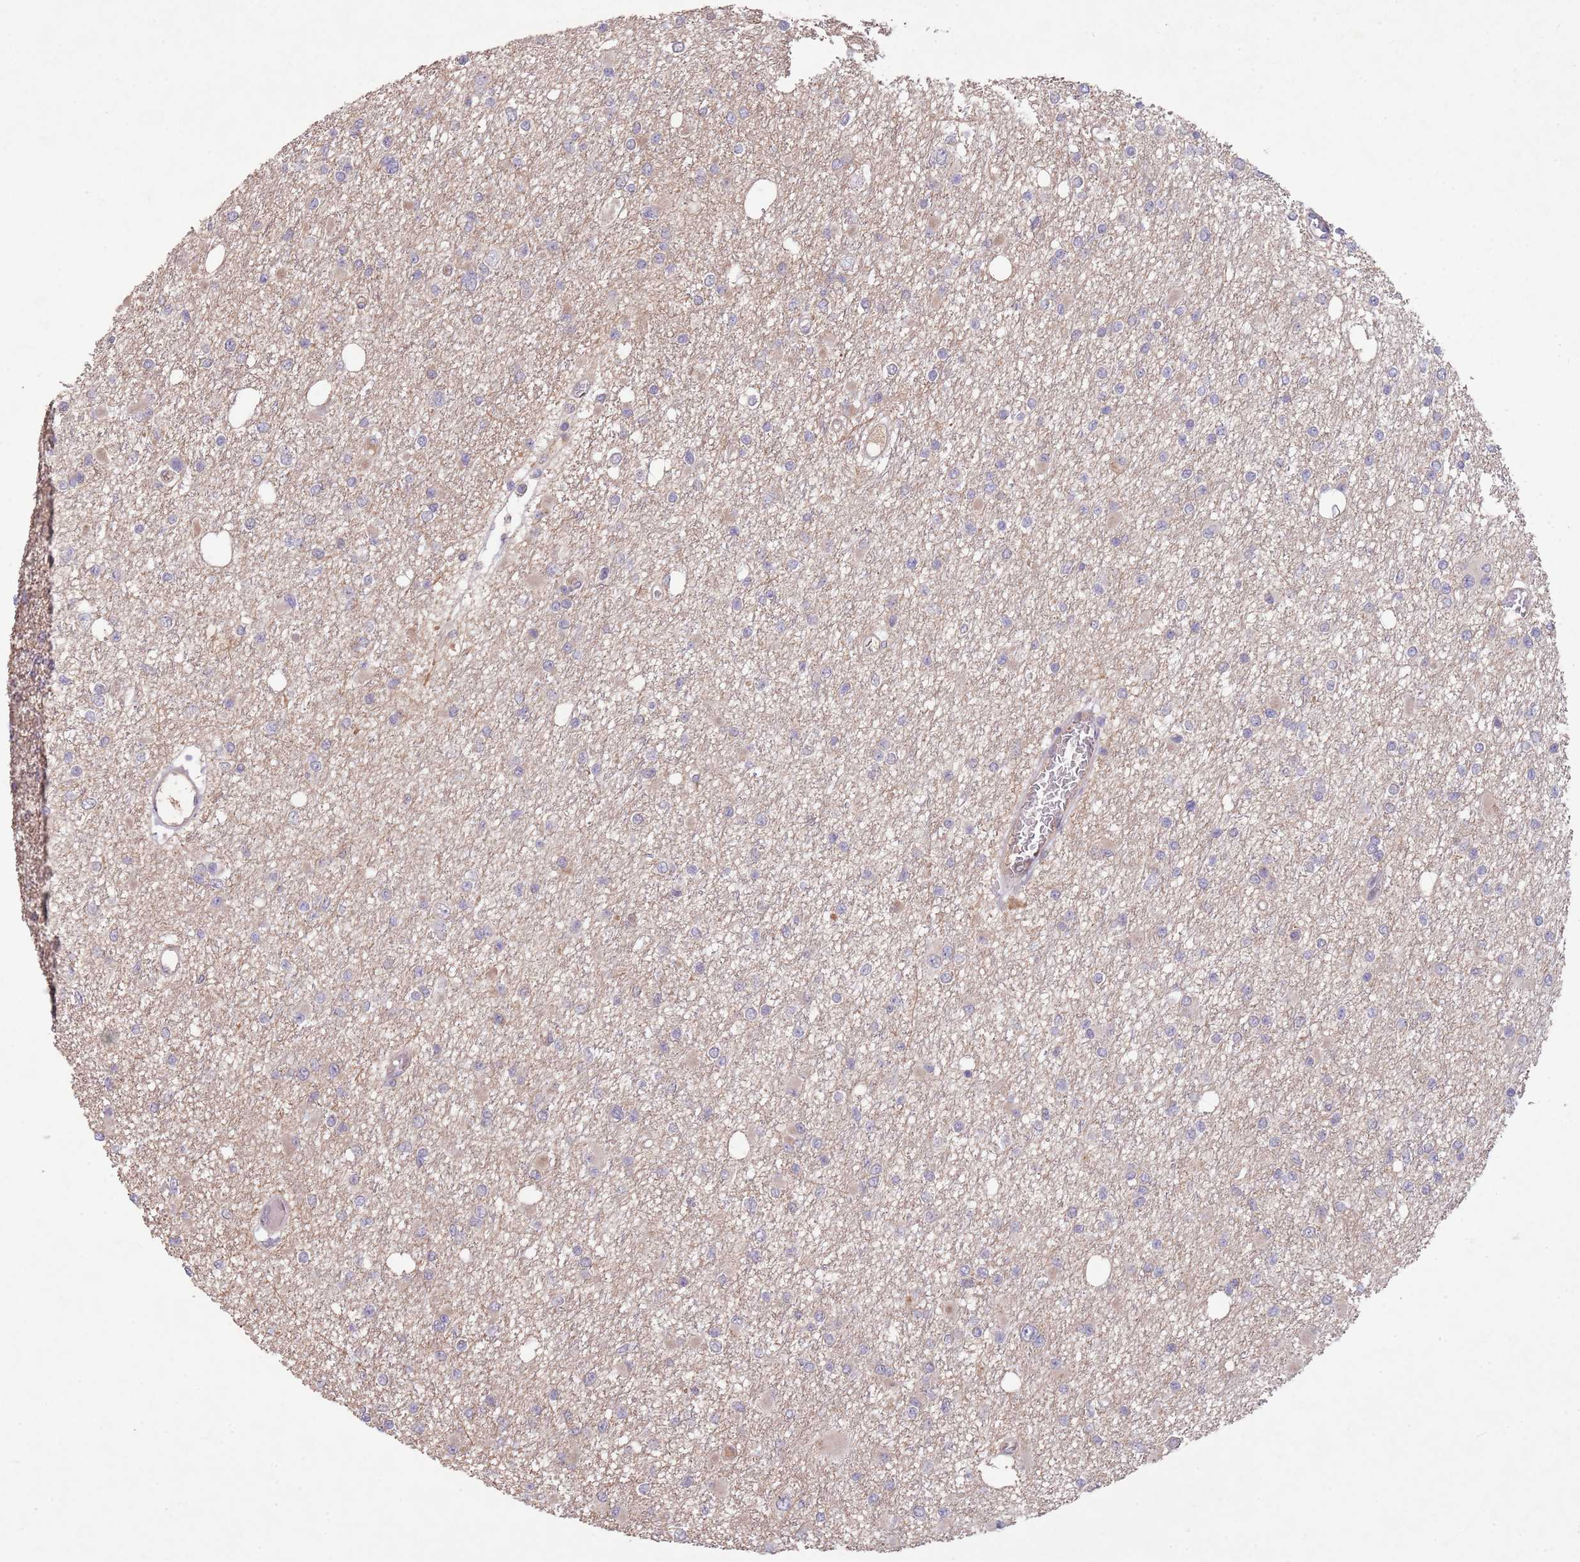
{"staining": {"intensity": "negative", "quantity": "none", "location": "none"}, "tissue": "glioma", "cell_type": "Tumor cells", "image_type": "cancer", "snomed": [{"axis": "morphology", "description": "Glioma, malignant, Low grade"}, {"axis": "topography", "description": "Brain"}], "caption": "Immunohistochemistry micrograph of low-grade glioma (malignant) stained for a protein (brown), which displays no expression in tumor cells. (DAB (3,3'-diaminobenzidine) IHC, high magnification).", "gene": "MEI1", "patient": {"sex": "female", "age": 22}}